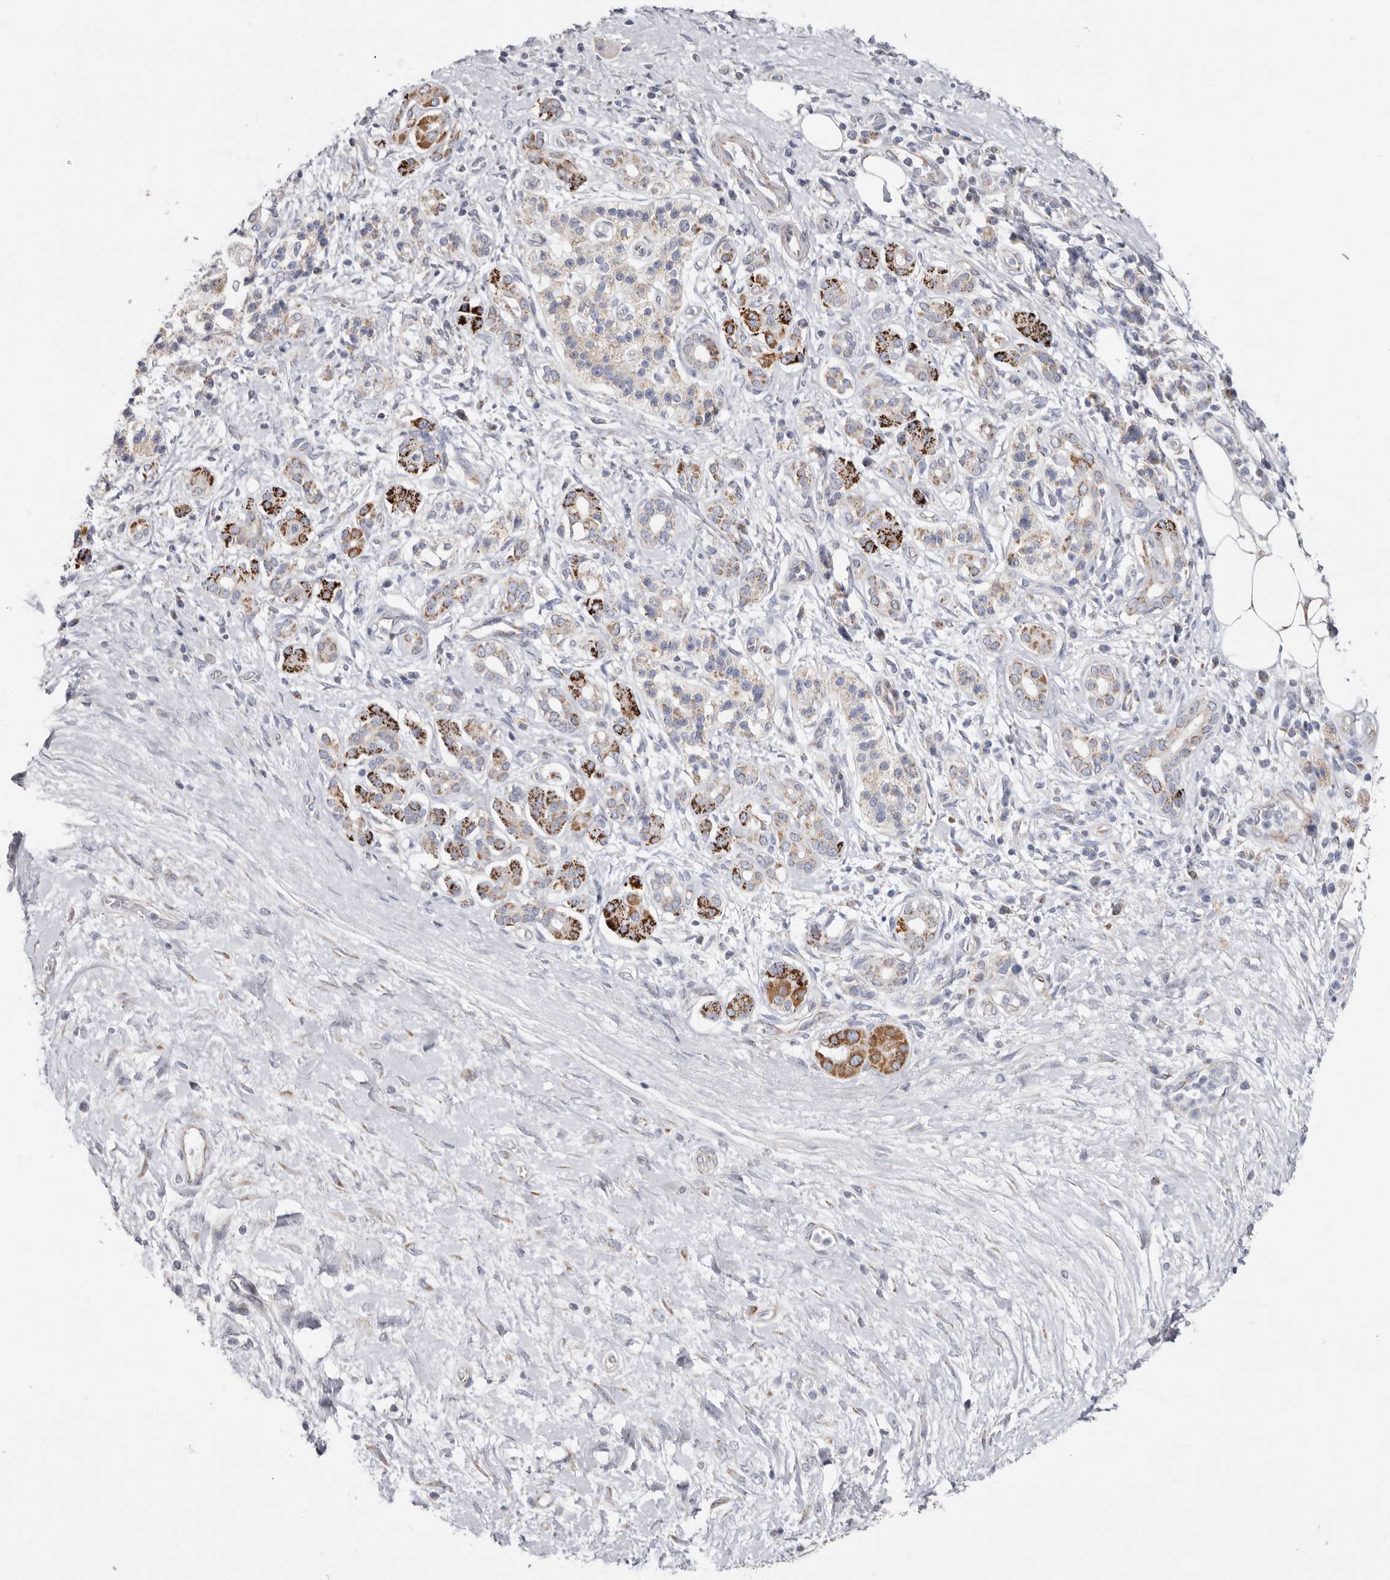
{"staining": {"intensity": "strong", "quantity": "25%-75%", "location": "cytoplasmic/membranous"}, "tissue": "pancreatic cancer", "cell_type": "Tumor cells", "image_type": "cancer", "snomed": [{"axis": "morphology", "description": "Adenocarcinoma, NOS"}, {"axis": "topography", "description": "Pancreas"}], "caption": "Immunohistochemistry (IHC) image of neoplastic tissue: pancreatic adenocarcinoma stained using immunohistochemistry (IHC) displays high levels of strong protein expression localized specifically in the cytoplasmic/membranous of tumor cells, appearing as a cytoplasmic/membranous brown color.", "gene": "RSPO2", "patient": {"sex": "male", "age": 78}}